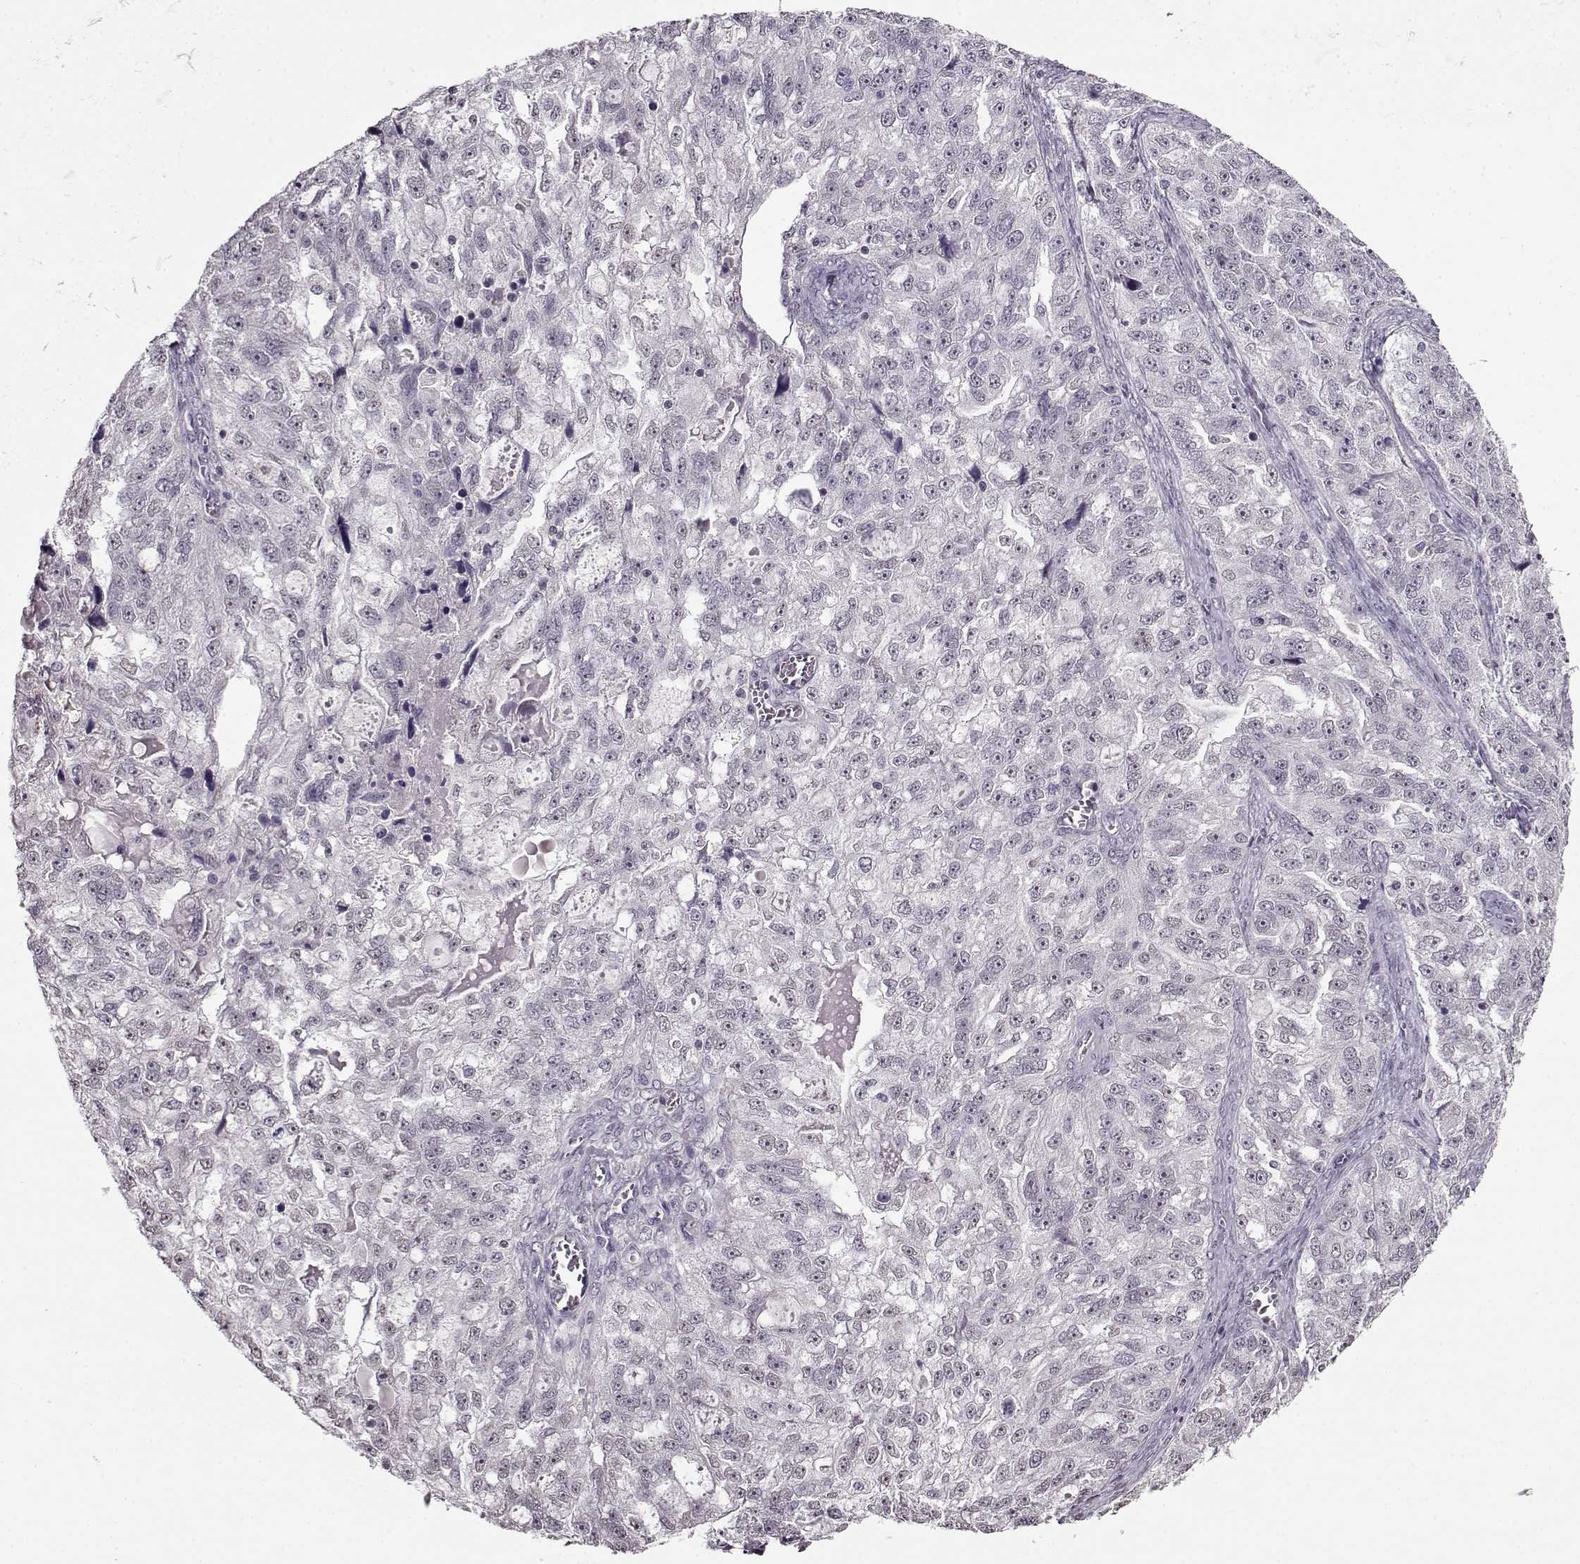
{"staining": {"intensity": "negative", "quantity": "none", "location": "none"}, "tissue": "ovarian cancer", "cell_type": "Tumor cells", "image_type": "cancer", "snomed": [{"axis": "morphology", "description": "Cystadenocarcinoma, serous, NOS"}, {"axis": "topography", "description": "Ovary"}], "caption": "A photomicrograph of ovarian serous cystadenocarcinoma stained for a protein shows no brown staining in tumor cells. The staining was performed using DAB (3,3'-diaminobenzidine) to visualize the protein expression in brown, while the nuclei were stained in blue with hematoxylin (Magnification: 20x).", "gene": "RP1L1", "patient": {"sex": "female", "age": 51}}